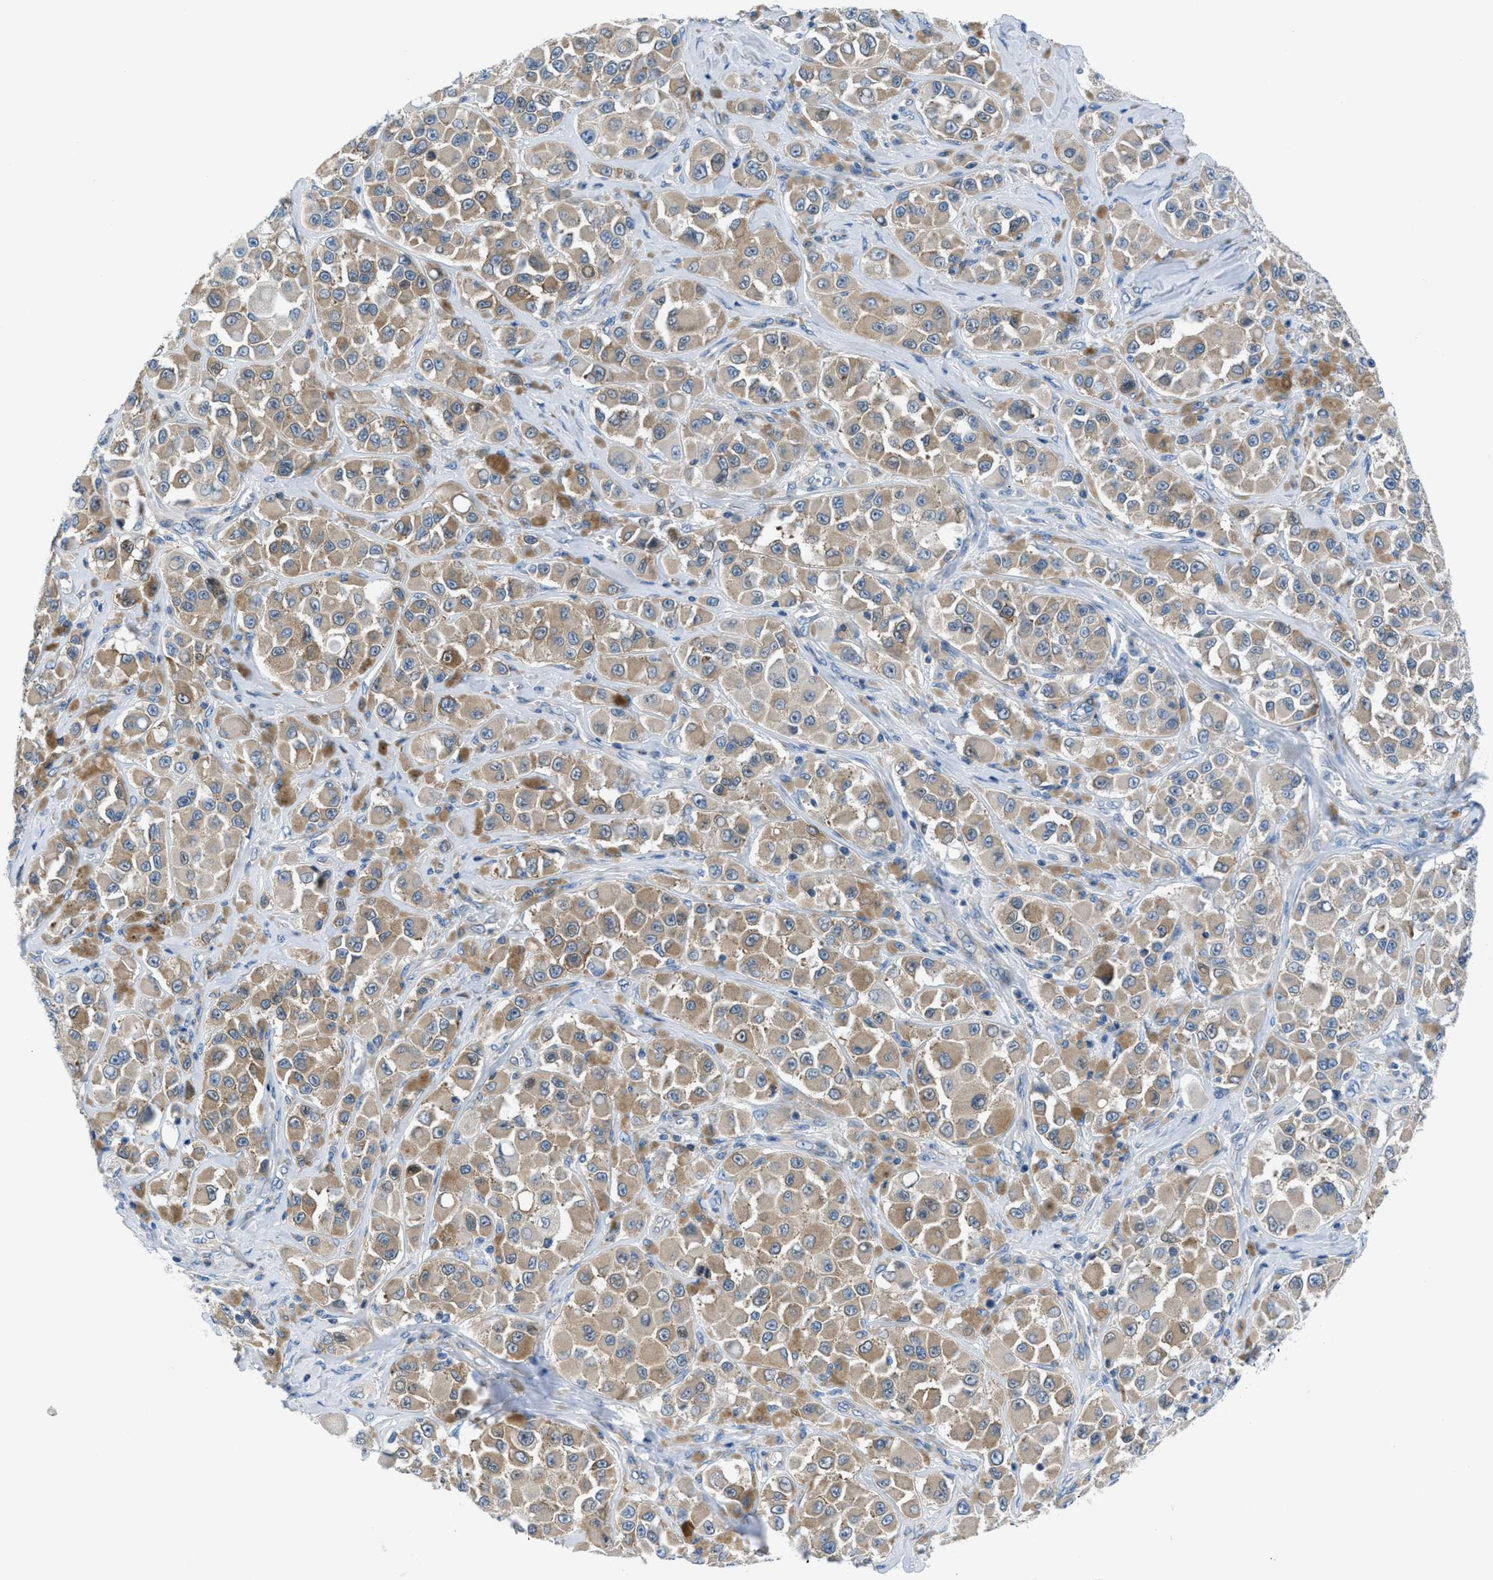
{"staining": {"intensity": "weak", "quantity": ">75%", "location": "cytoplasmic/membranous"}, "tissue": "melanoma", "cell_type": "Tumor cells", "image_type": "cancer", "snomed": [{"axis": "morphology", "description": "Malignant melanoma, NOS"}, {"axis": "topography", "description": "Skin"}], "caption": "High-power microscopy captured an immunohistochemistry (IHC) image of malignant melanoma, revealing weak cytoplasmic/membranous positivity in about >75% of tumor cells.", "gene": "MAPRE2", "patient": {"sex": "female", "age": 55}}